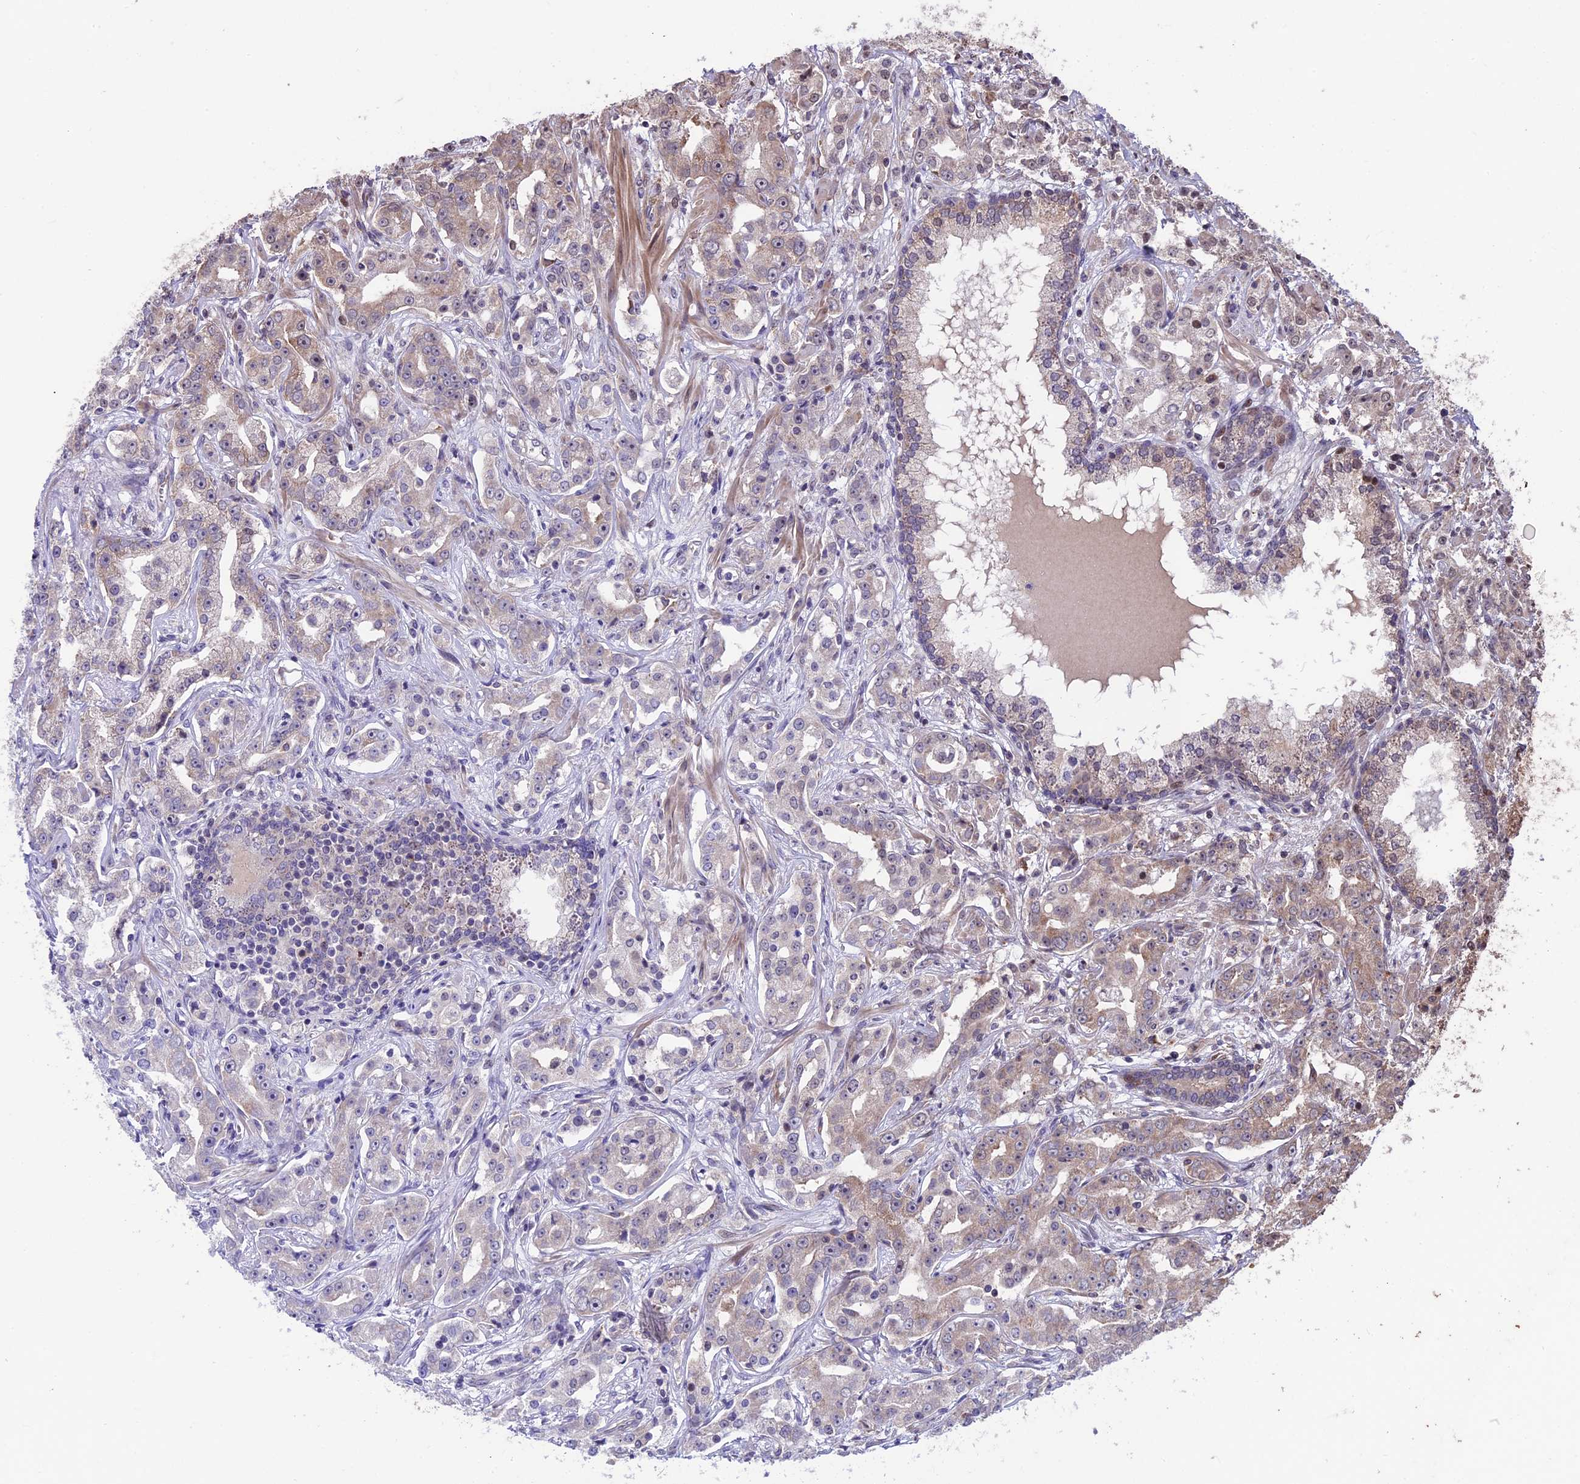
{"staining": {"intensity": "weak", "quantity": "25%-75%", "location": "cytoplasmic/membranous,nuclear"}, "tissue": "prostate cancer", "cell_type": "Tumor cells", "image_type": "cancer", "snomed": [{"axis": "morphology", "description": "Adenocarcinoma, High grade"}, {"axis": "topography", "description": "Prostate"}], "caption": "DAB (3,3'-diaminobenzidine) immunohistochemical staining of prostate cancer (high-grade adenocarcinoma) displays weak cytoplasmic/membranous and nuclear protein positivity in approximately 25%-75% of tumor cells. (DAB (3,3'-diaminobenzidine) = brown stain, brightfield microscopy at high magnification).", "gene": "ZNF598", "patient": {"sex": "male", "age": 63}}